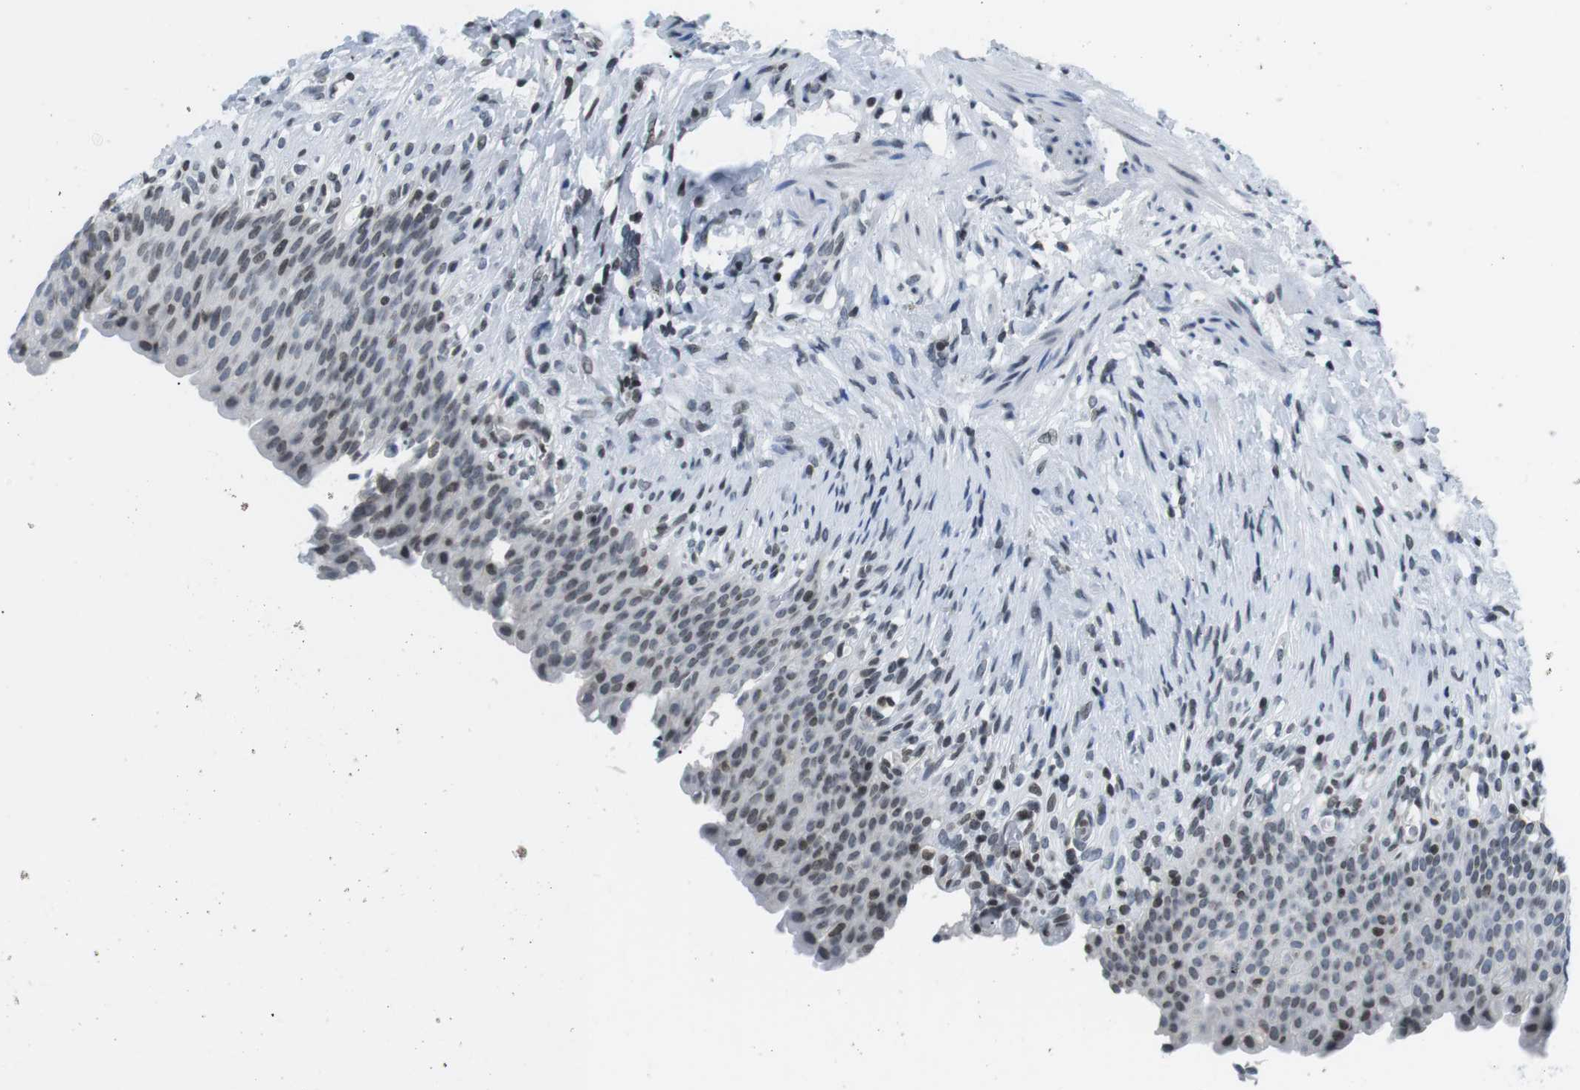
{"staining": {"intensity": "weak", "quantity": "<25%", "location": "nuclear"}, "tissue": "urinary bladder", "cell_type": "Urothelial cells", "image_type": "normal", "snomed": [{"axis": "morphology", "description": "Normal tissue, NOS"}, {"axis": "topography", "description": "Urinary bladder"}], "caption": "A high-resolution image shows IHC staining of normal urinary bladder, which shows no significant staining in urothelial cells. (Brightfield microscopy of DAB (3,3'-diaminobenzidine) immunohistochemistry at high magnification).", "gene": "E2F2", "patient": {"sex": "female", "age": 79}}